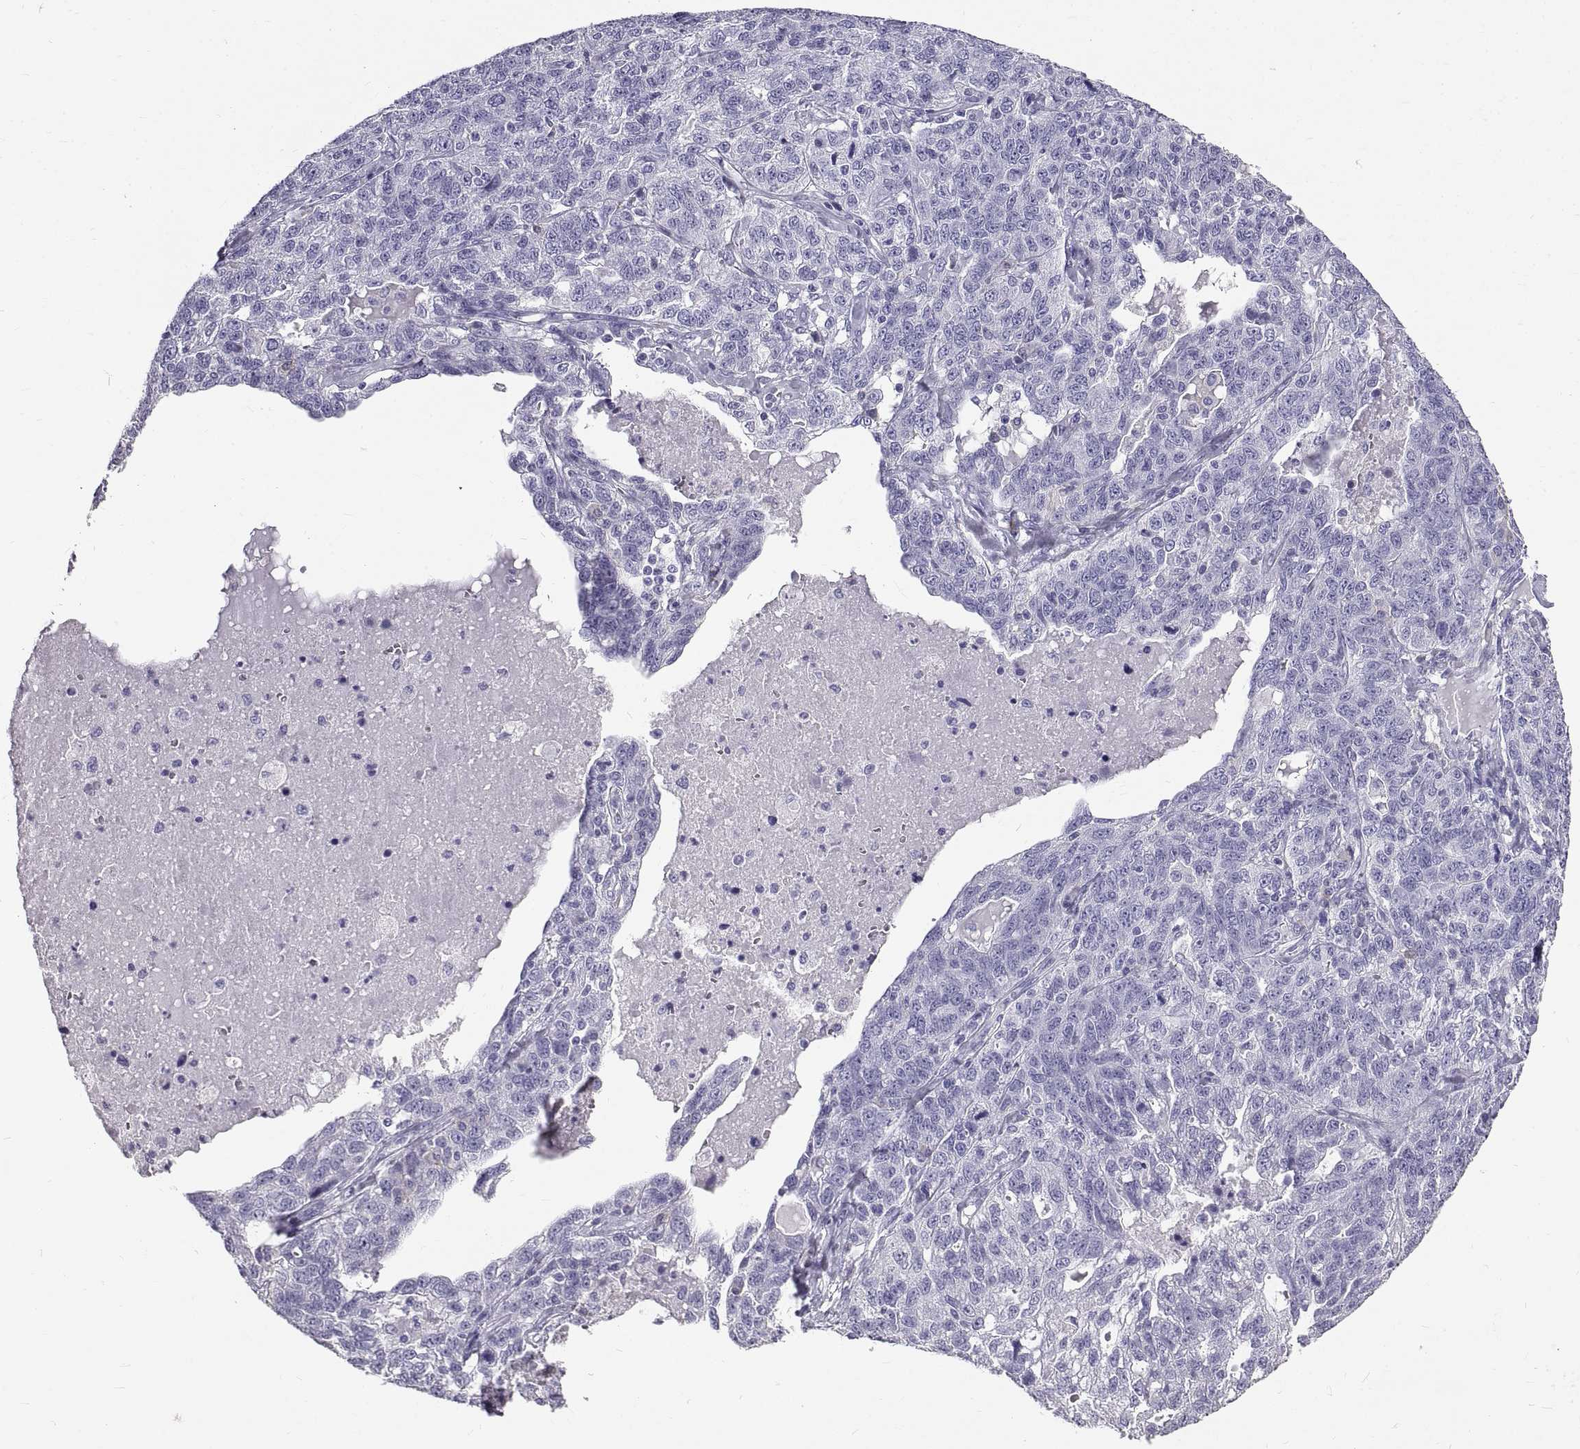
{"staining": {"intensity": "negative", "quantity": "none", "location": "none"}, "tissue": "ovarian cancer", "cell_type": "Tumor cells", "image_type": "cancer", "snomed": [{"axis": "morphology", "description": "Cystadenocarcinoma, serous, NOS"}, {"axis": "topography", "description": "Ovary"}], "caption": "A high-resolution photomicrograph shows immunohistochemistry (IHC) staining of serous cystadenocarcinoma (ovarian), which demonstrates no significant positivity in tumor cells. Brightfield microscopy of IHC stained with DAB (3,3'-diaminobenzidine) (brown) and hematoxylin (blue), captured at high magnification.", "gene": "GNG12", "patient": {"sex": "female", "age": 71}}